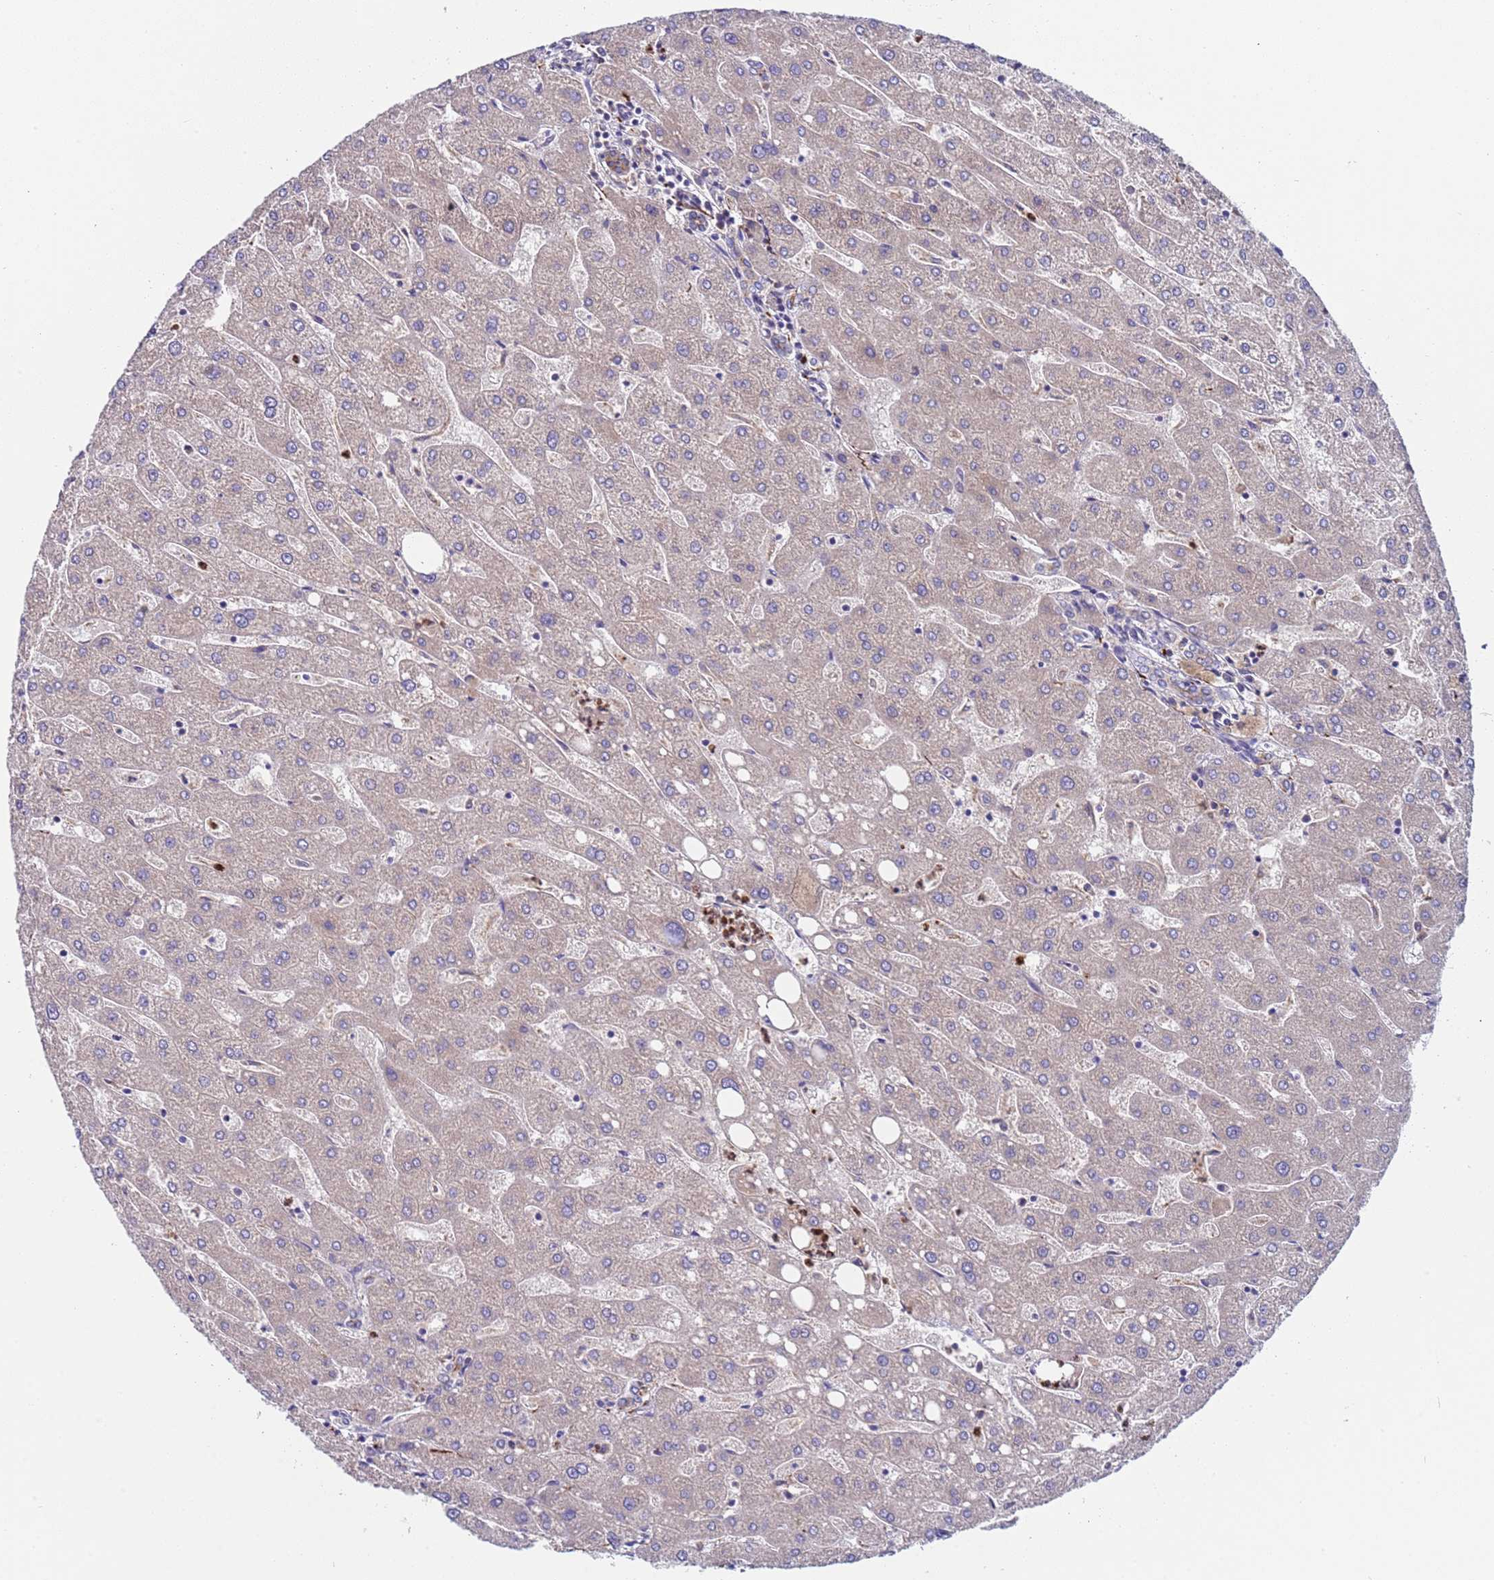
{"staining": {"intensity": "weak", "quantity": "25%-75%", "location": "cytoplasmic/membranous"}, "tissue": "liver", "cell_type": "Cholangiocytes", "image_type": "normal", "snomed": [{"axis": "morphology", "description": "Normal tissue, NOS"}, {"axis": "topography", "description": "Liver"}], "caption": "Human liver stained with a brown dye exhibits weak cytoplasmic/membranous positive positivity in approximately 25%-75% of cholangiocytes.", "gene": "PAQR7", "patient": {"sex": "male", "age": 67}}